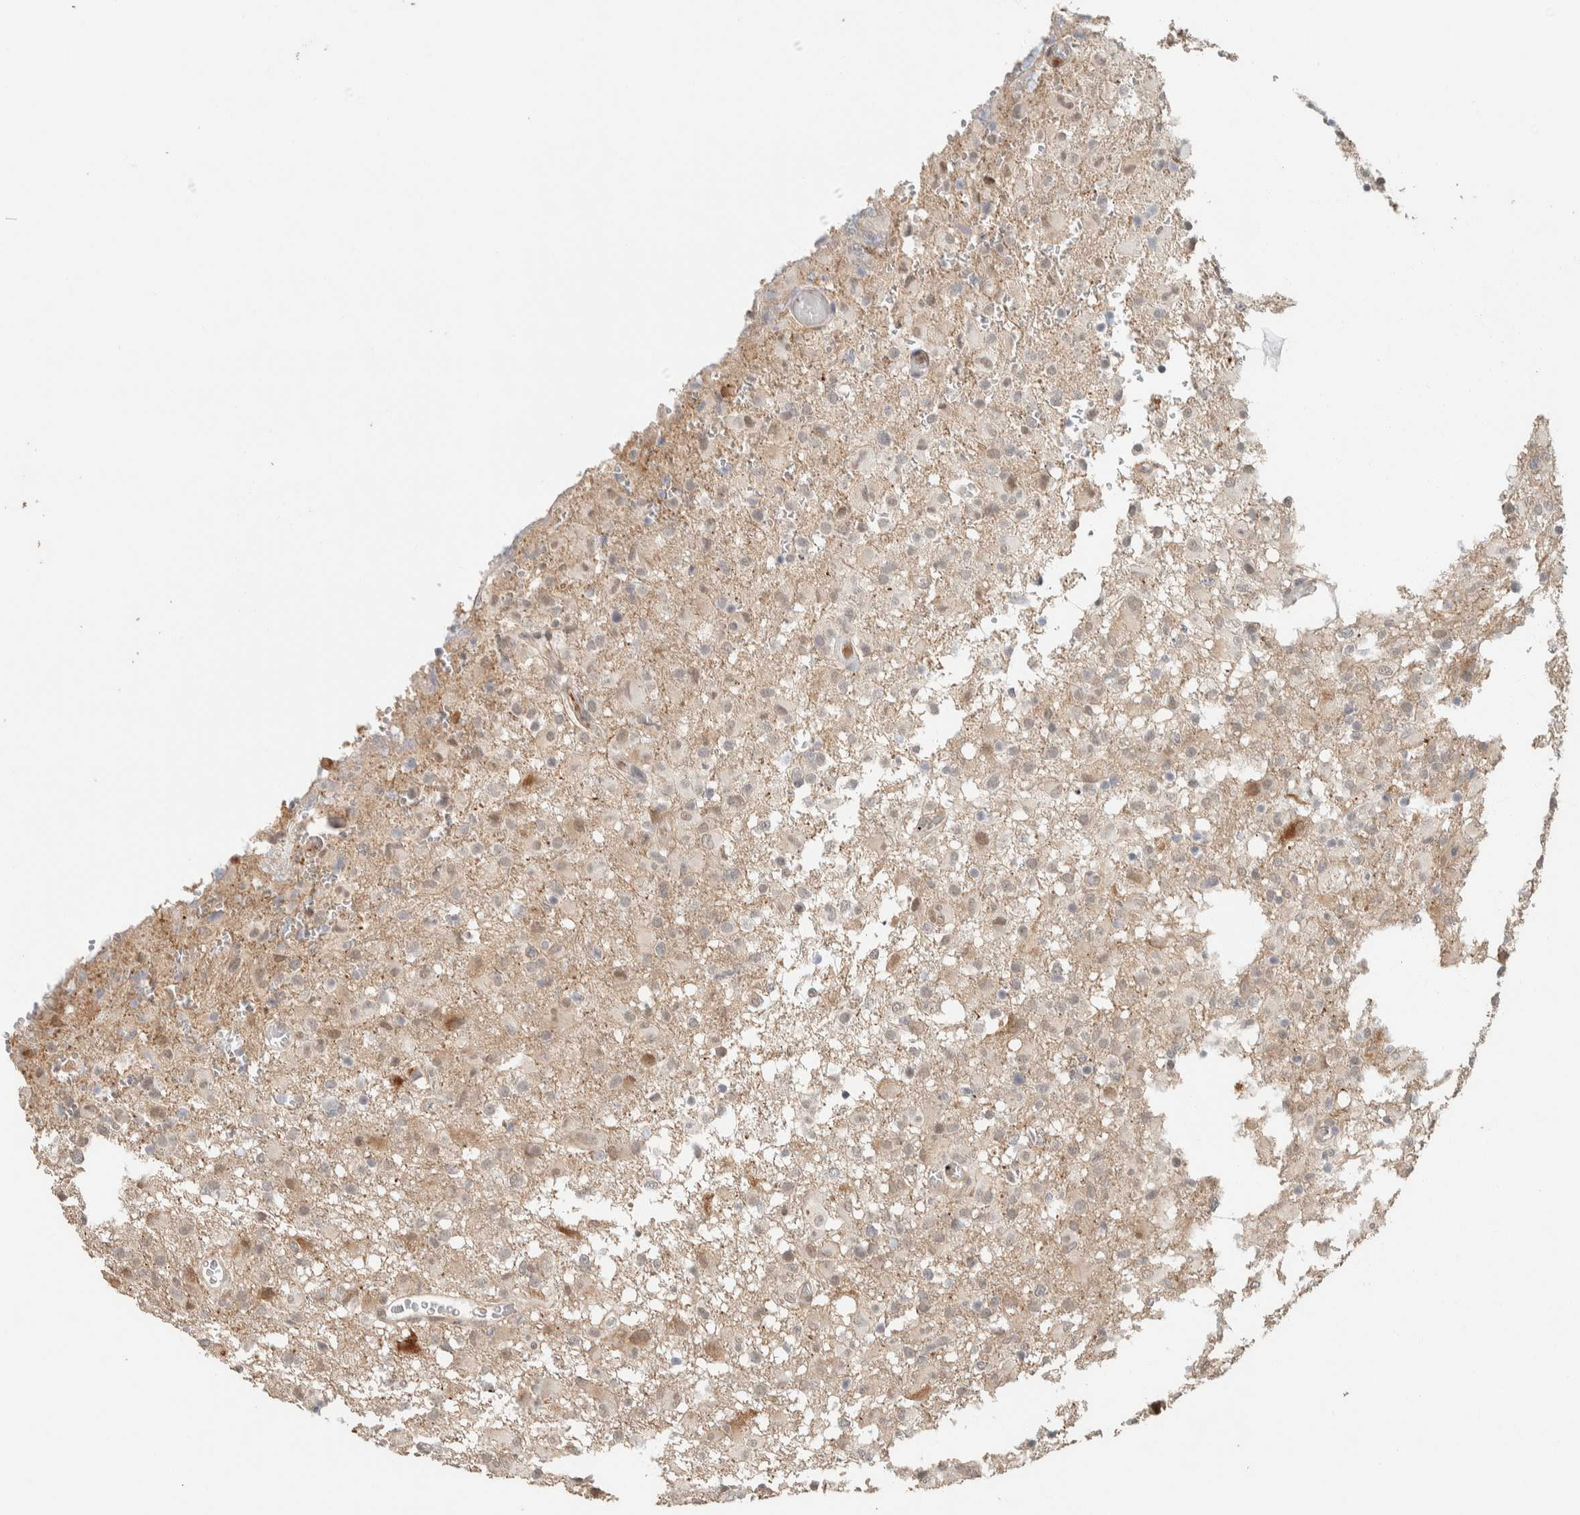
{"staining": {"intensity": "weak", "quantity": ">75%", "location": "cytoplasmic/membranous"}, "tissue": "glioma", "cell_type": "Tumor cells", "image_type": "cancer", "snomed": [{"axis": "morphology", "description": "Glioma, malignant, High grade"}, {"axis": "topography", "description": "Brain"}], "caption": "Protein expression analysis of human malignant glioma (high-grade) reveals weak cytoplasmic/membranous staining in approximately >75% of tumor cells.", "gene": "ZBTB2", "patient": {"sex": "female", "age": 57}}